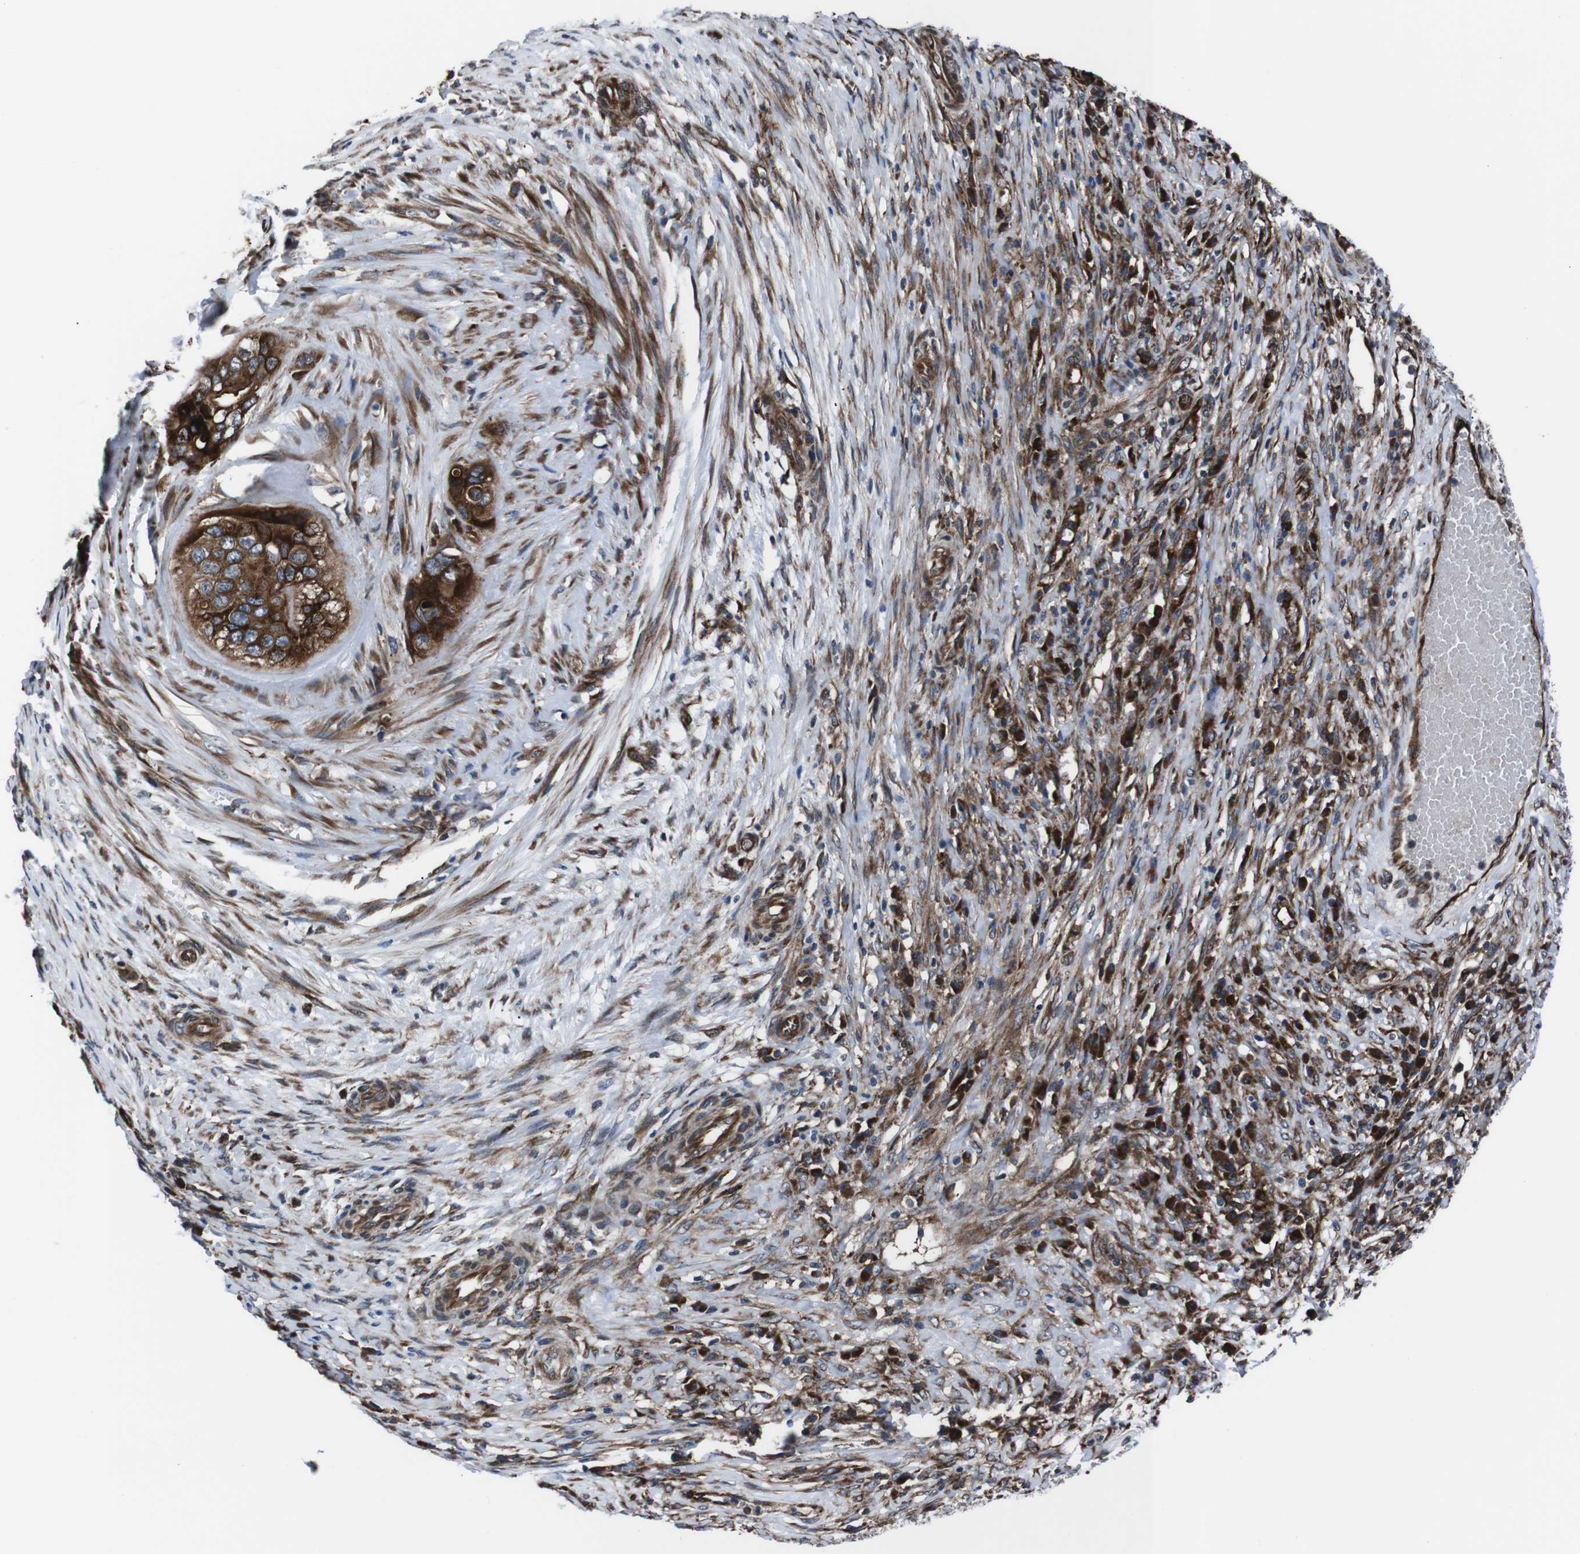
{"staining": {"intensity": "strong", "quantity": ">75%", "location": "cytoplasmic/membranous"}, "tissue": "ovarian cancer", "cell_type": "Tumor cells", "image_type": "cancer", "snomed": [{"axis": "morphology", "description": "Cystadenocarcinoma, mucinous, NOS"}, {"axis": "topography", "description": "Ovary"}], "caption": "Human ovarian cancer stained with a protein marker exhibits strong staining in tumor cells.", "gene": "EIF4A2", "patient": {"sex": "female", "age": 80}}